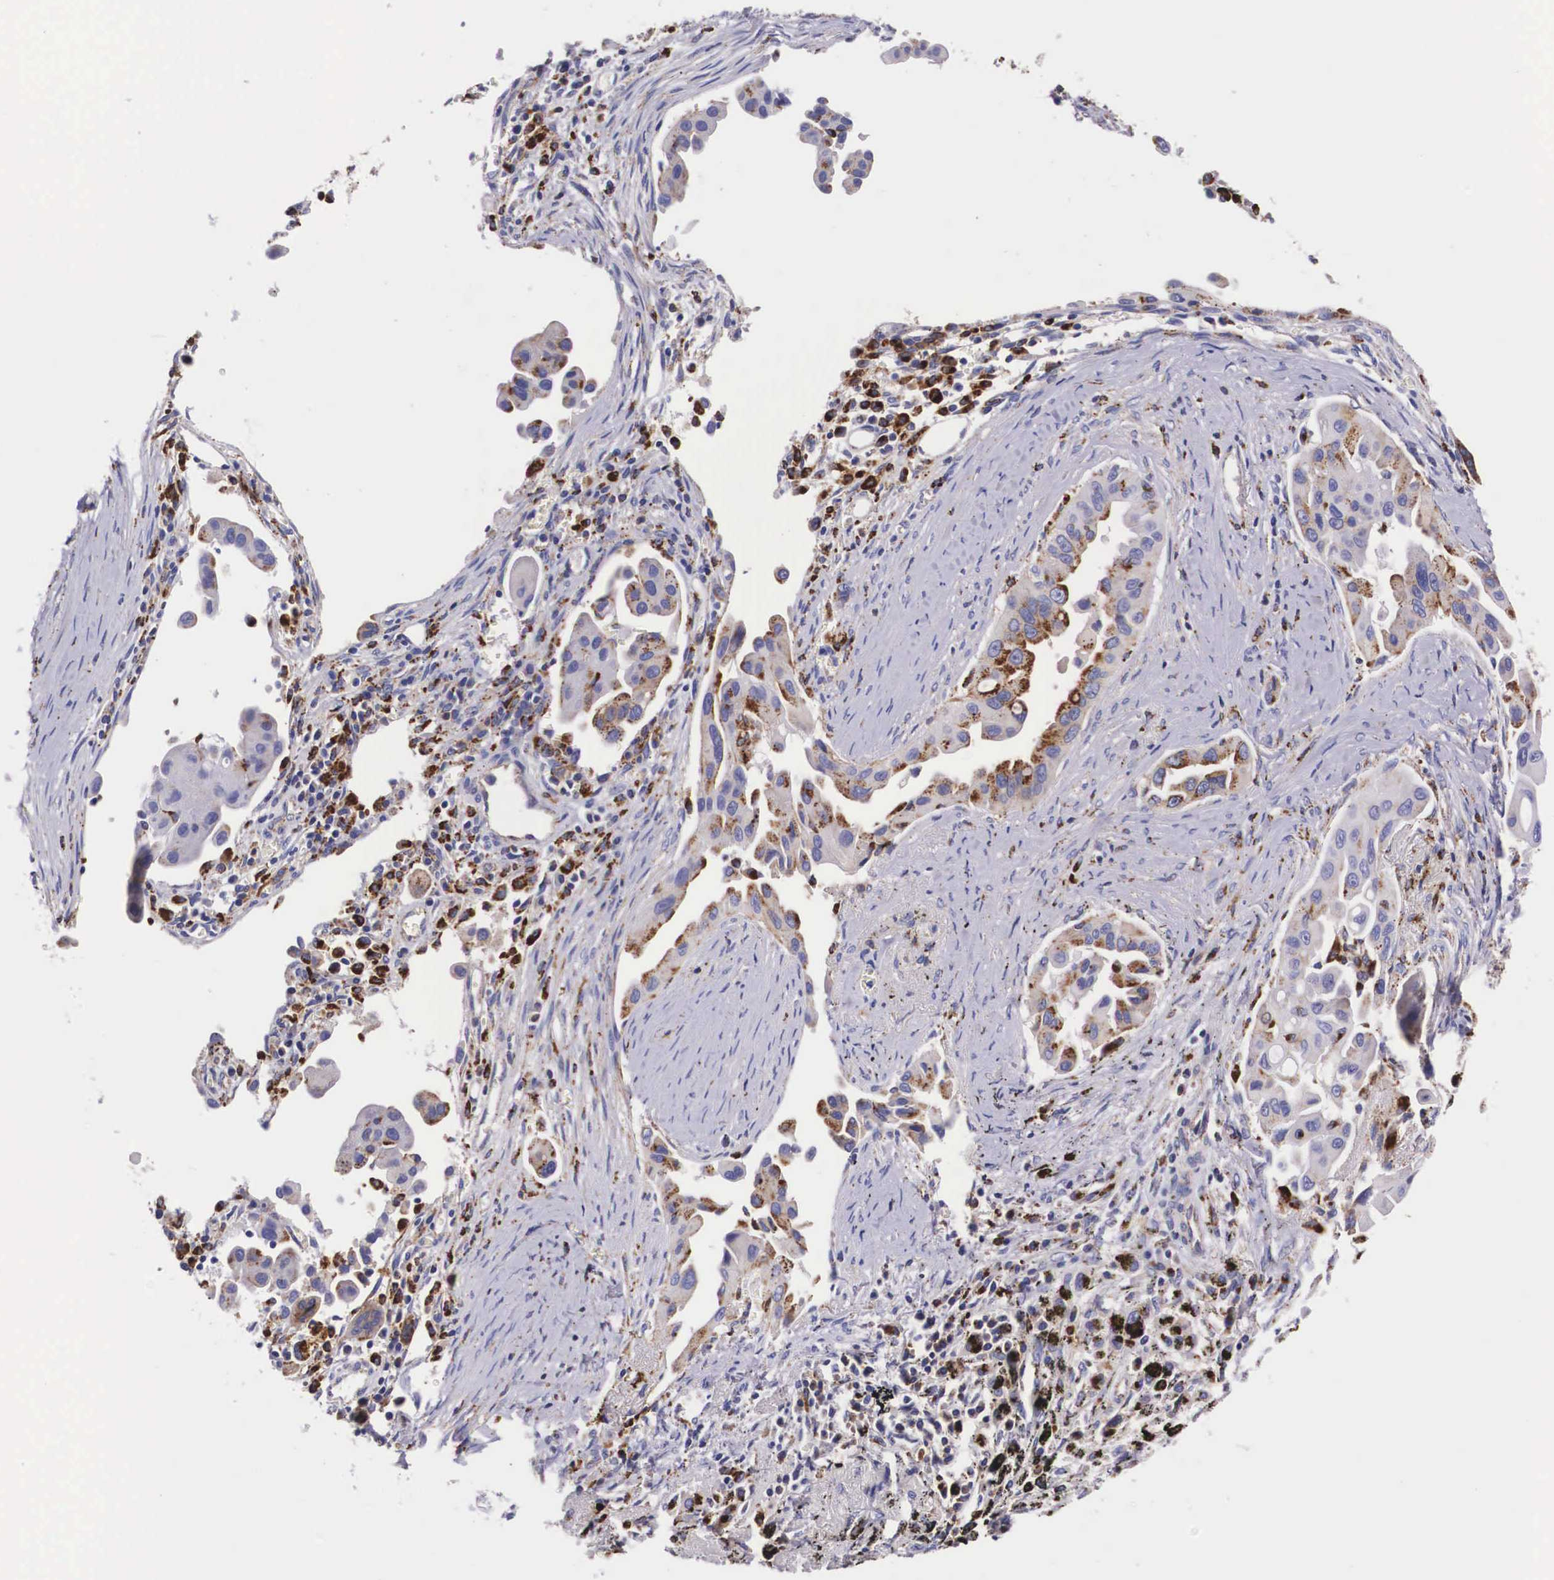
{"staining": {"intensity": "moderate", "quantity": "25%-75%", "location": "cytoplasmic/membranous"}, "tissue": "lung cancer", "cell_type": "Tumor cells", "image_type": "cancer", "snomed": [{"axis": "morphology", "description": "Adenocarcinoma, NOS"}, {"axis": "topography", "description": "Lung"}], "caption": "Lung adenocarcinoma was stained to show a protein in brown. There is medium levels of moderate cytoplasmic/membranous staining in about 25%-75% of tumor cells.", "gene": "NAGA", "patient": {"sex": "male", "age": 68}}